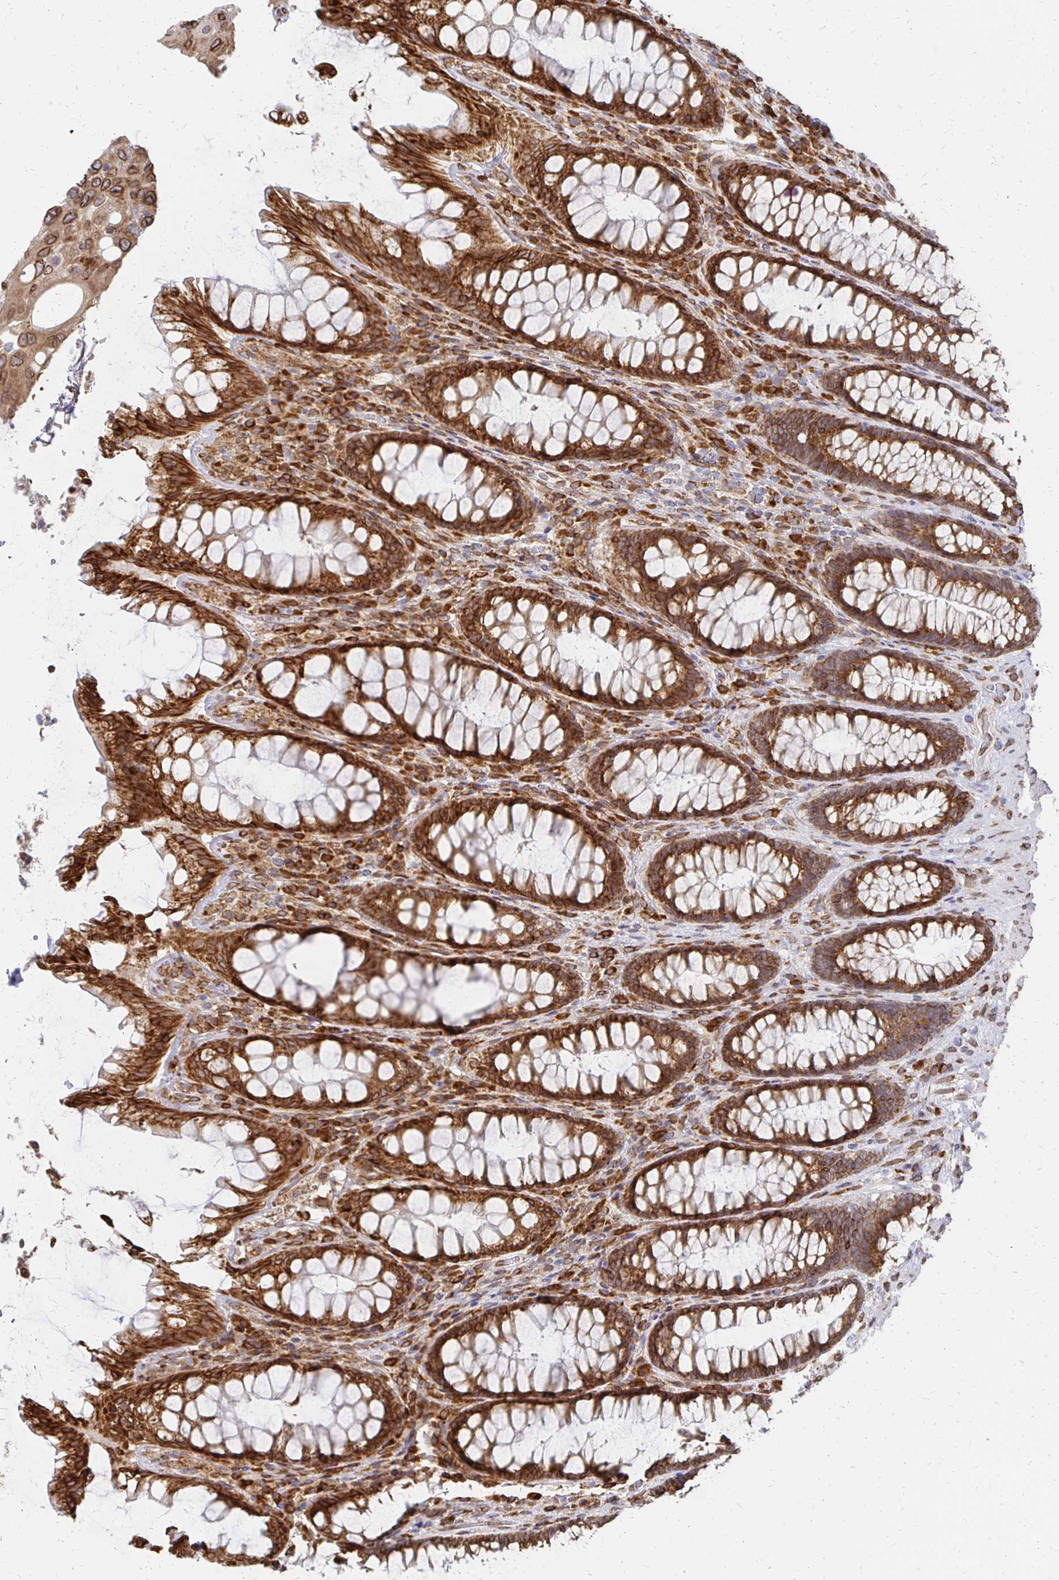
{"staining": {"intensity": "strong", "quantity": ">75%", "location": "cytoplasmic/membranous,nuclear"}, "tissue": "rectum", "cell_type": "Glandular cells", "image_type": "normal", "snomed": [{"axis": "morphology", "description": "Normal tissue, NOS"}, {"axis": "topography", "description": "Rectum"}], "caption": "Protein analysis of benign rectum reveals strong cytoplasmic/membranous,nuclear expression in approximately >75% of glandular cells.", "gene": "PELI3", "patient": {"sex": "male", "age": 72}}